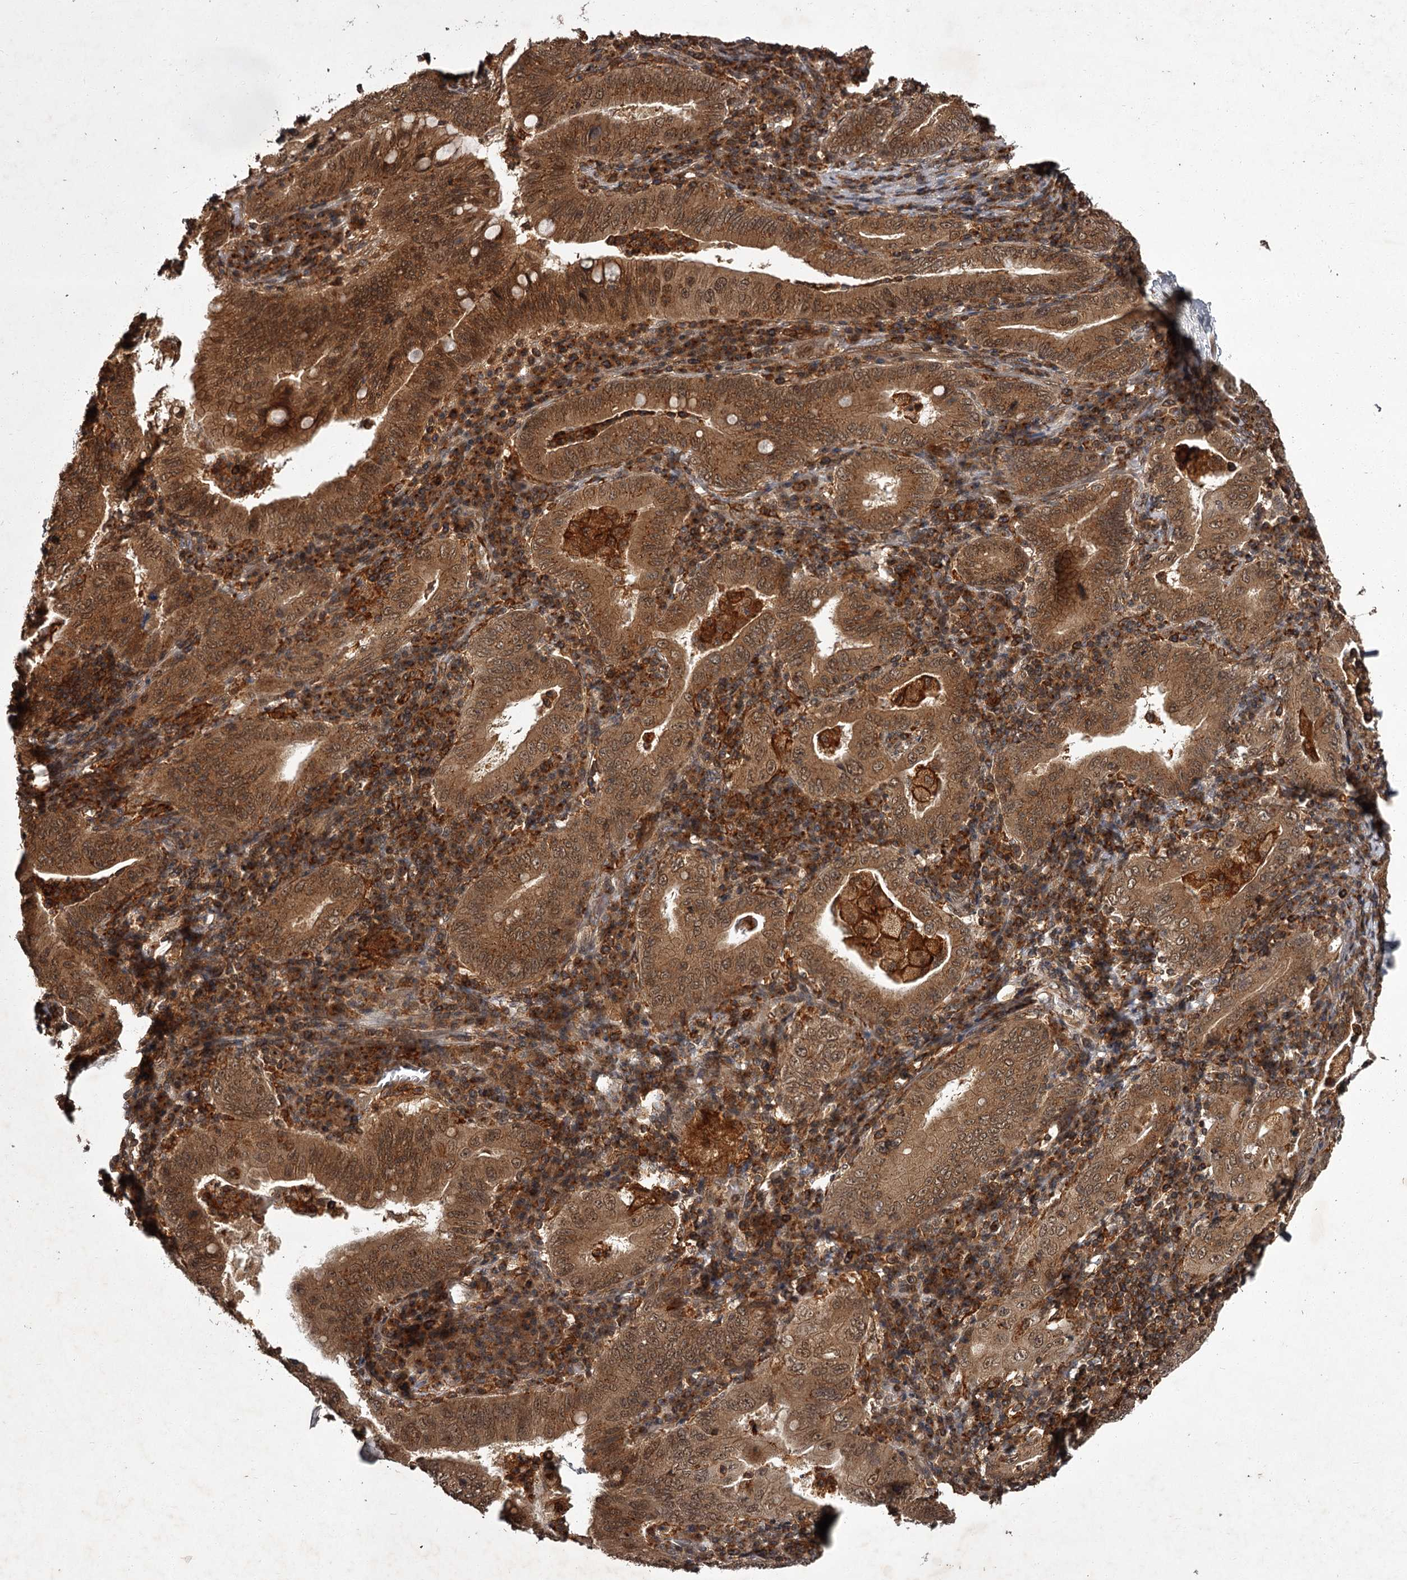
{"staining": {"intensity": "moderate", "quantity": ">75%", "location": "cytoplasmic/membranous,nuclear"}, "tissue": "stomach cancer", "cell_type": "Tumor cells", "image_type": "cancer", "snomed": [{"axis": "morphology", "description": "Normal tissue, NOS"}, {"axis": "morphology", "description": "Adenocarcinoma, NOS"}, {"axis": "topography", "description": "Esophagus"}, {"axis": "topography", "description": "Stomach, upper"}, {"axis": "topography", "description": "Peripheral nerve tissue"}], "caption": "Immunohistochemistry (IHC) histopathology image of human stomach cancer stained for a protein (brown), which exhibits medium levels of moderate cytoplasmic/membranous and nuclear staining in approximately >75% of tumor cells.", "gene": "TBC1D23", "patient": {"sex": "male", "age": 62}}